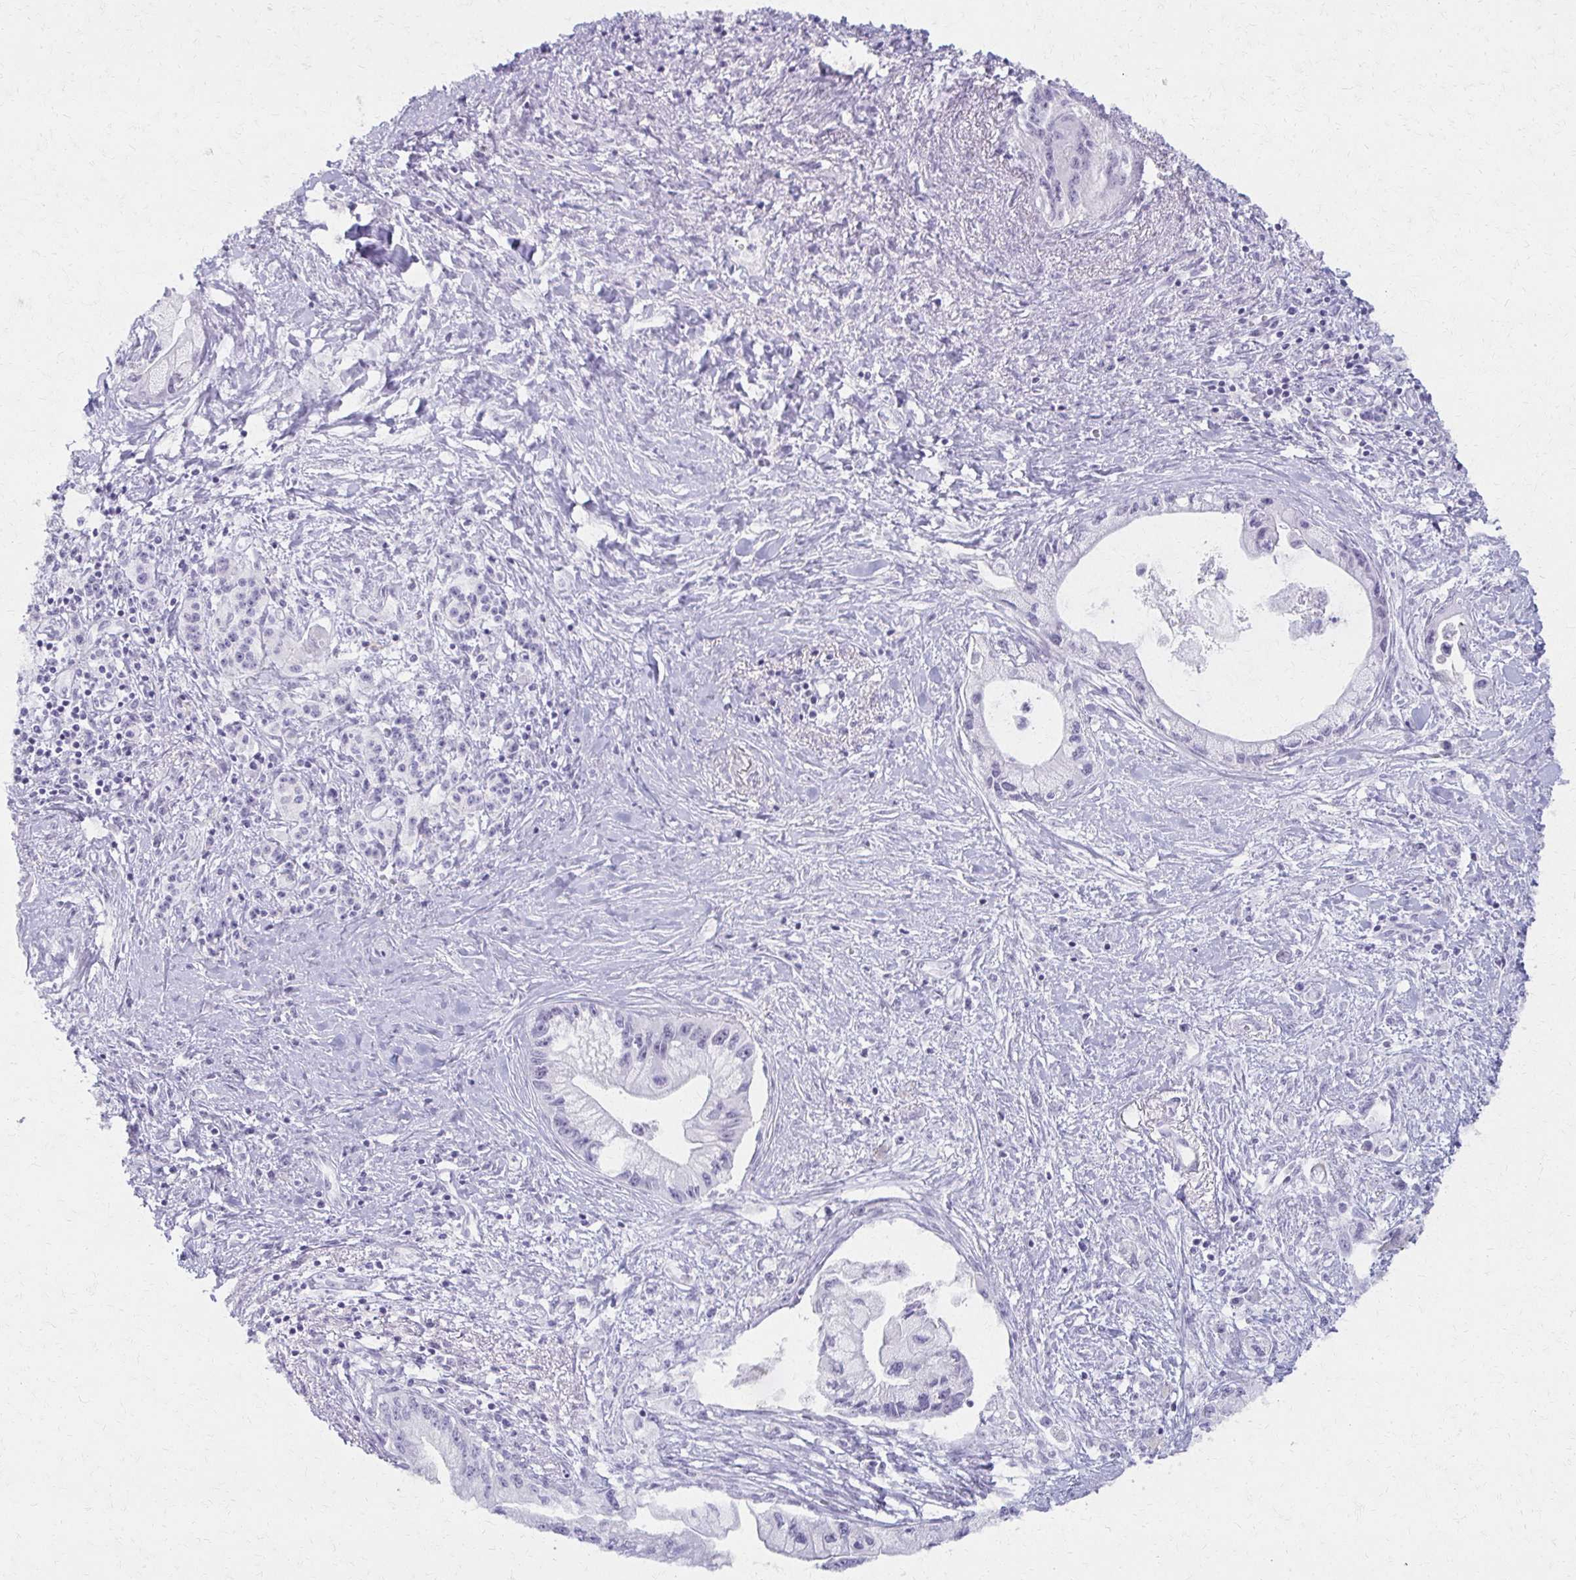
{"staining": {"intensity": "negative", "quantity": "none", "location": "none"}, "tissue": "pancreatic cancer", "cell_type": "Tumor cells", "image_type": "cancer", "snomed": [{"axis": "morphology", "description": "Adenocarcinoma, NOS"}, {"axis": "topography", "description": "Pancreas"}], "caption": "Protein analysis of adenocarcinoma (pancreatic) reveals no significant positivity in tumor cells. (Brightfield microscopy of DAB IHC at high magnification).", "gene": "MORC4", "patient": {"sex": "male", "age": 61}}